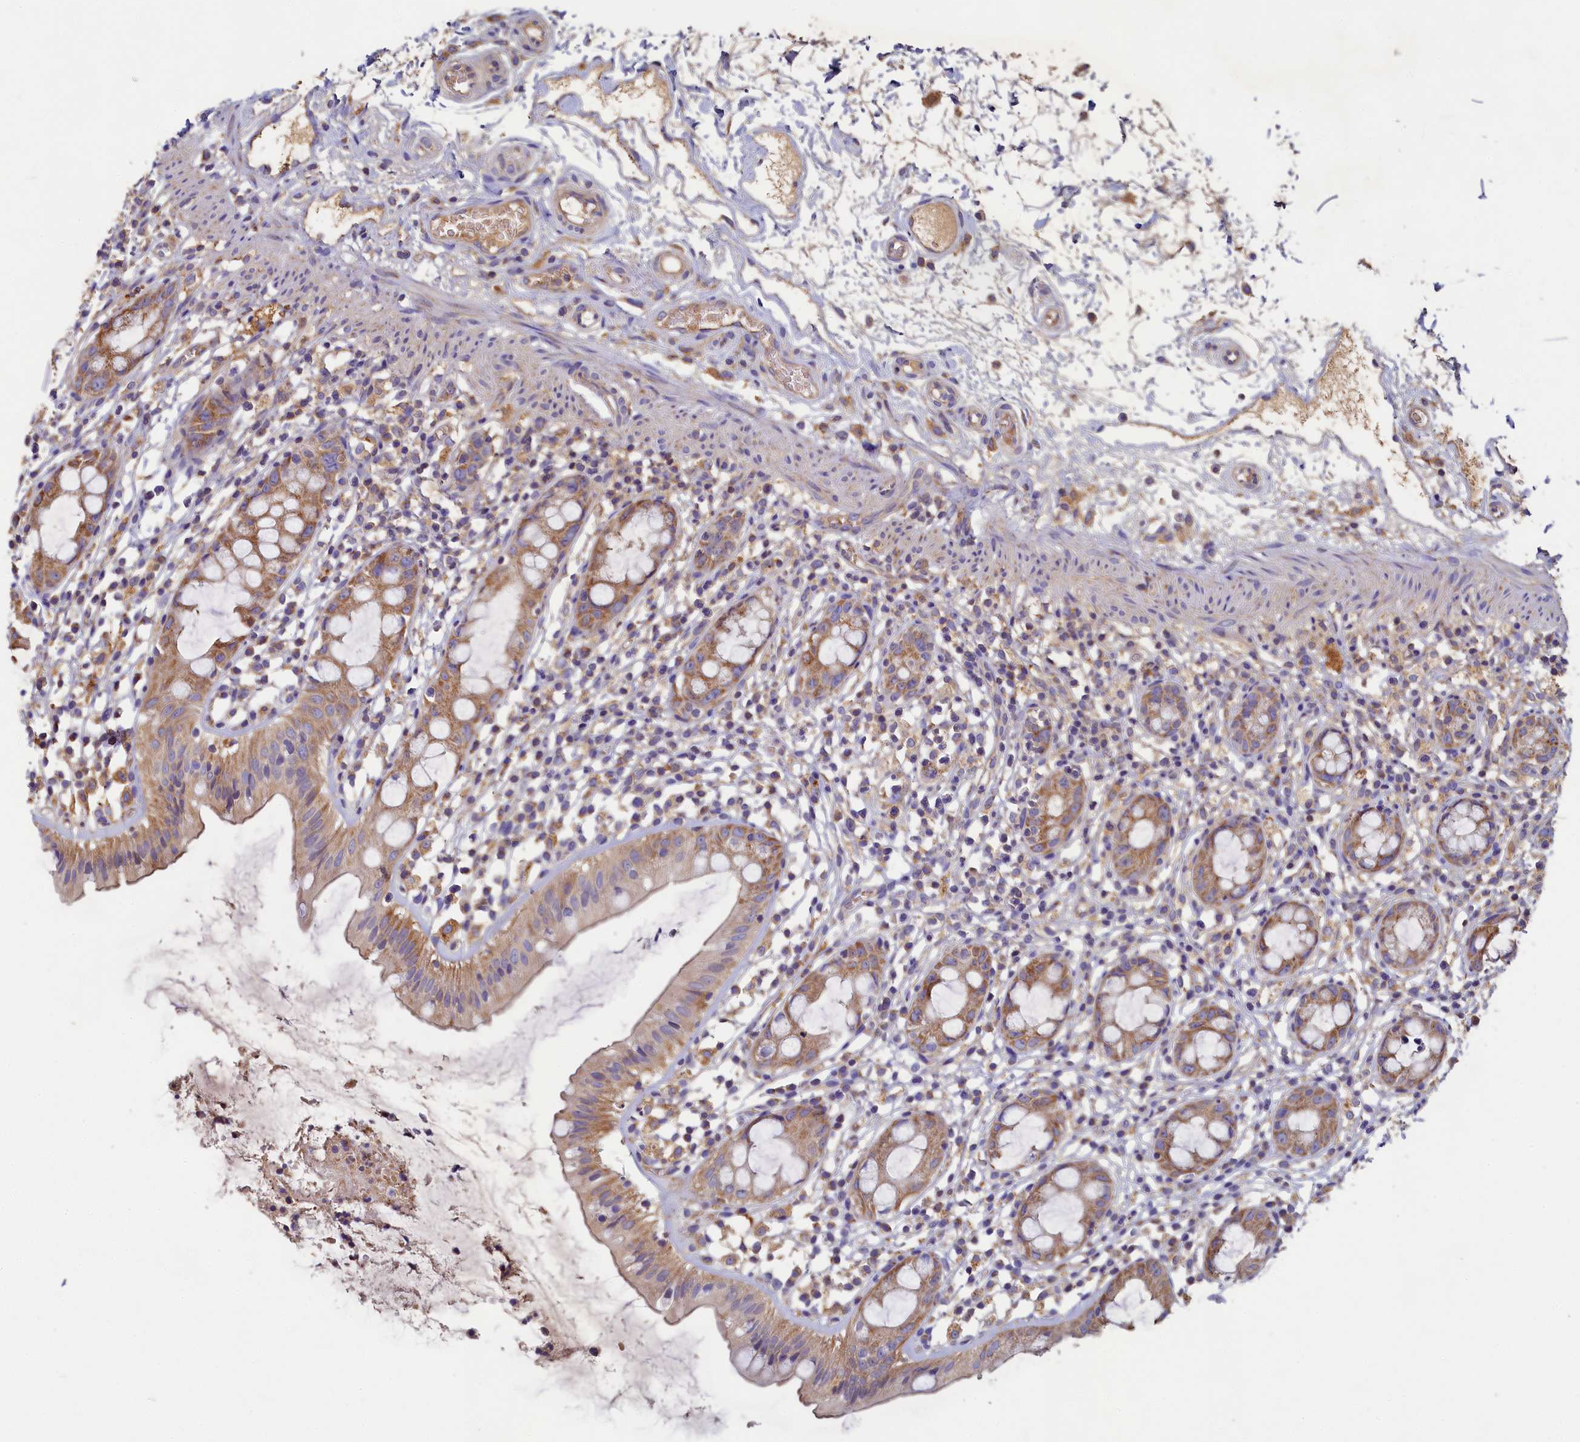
{"staining": {"intensity": "moderate", "quantity": ">75%", "location": "cytoplasmic/membranous"}, "tissue": "rectum", "cell_type": "Glandular cells", "image_type": "normal", "snomed": [{"axis": "morphology", "description": "Normal tissue, NOS"}, {"axis": "topography", "description": "Rectum"}], "caption": "Moderate cytoplasmic/membranous positivity is identified in about >75% of glandular cells in normal rectum.", "gene": "SEC31B", "patient": {"sex": "female", "age": 57}}